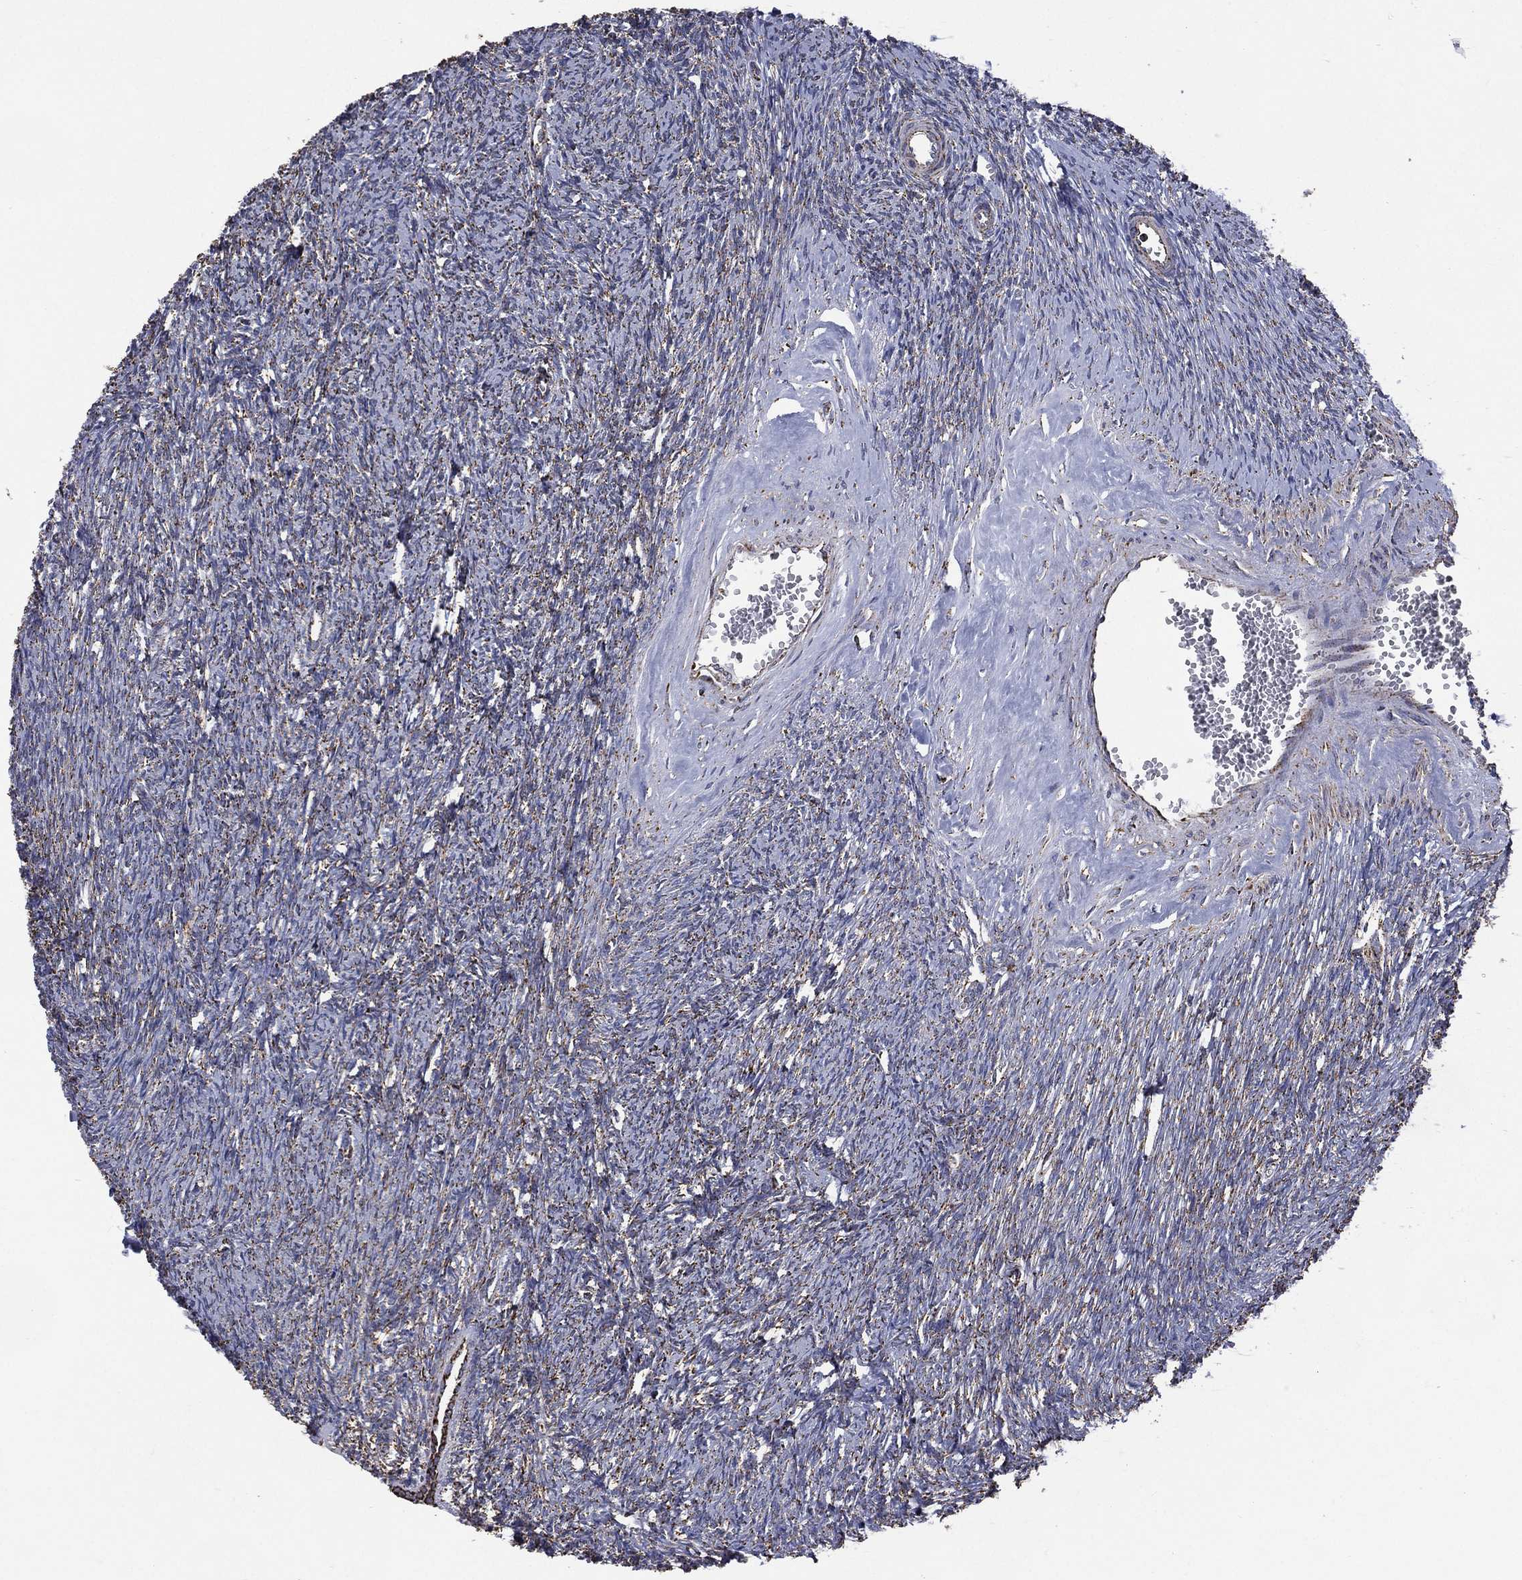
{"staining": {"intensity": "moderate", "quantity": ">75%", "location": "cytoplasmic/membranous"}, "tissue": "ovary", "cell_type": "Ovarian stroma cells", "image_type": "normal", "snomed": [{"axis": "morphology", "description": "Normal tissue, NOS"}, {"axis": "topography", "description": "Fallopian tube"}, {"axis": "topography", "description": "Ovary"}], "caption": "Immunohistochemical staining of normal ovary reveals >75% levels of moderate cytoplasmic/membranous protein staining in about >75% of ovarian stroma cells. (DAB (3,3'-diaminobenzidine) IHC, brown staining for protein, blue staining for nuclei).", "gene": "GOT2", "patient": {"sex": "female", "age": 33}}